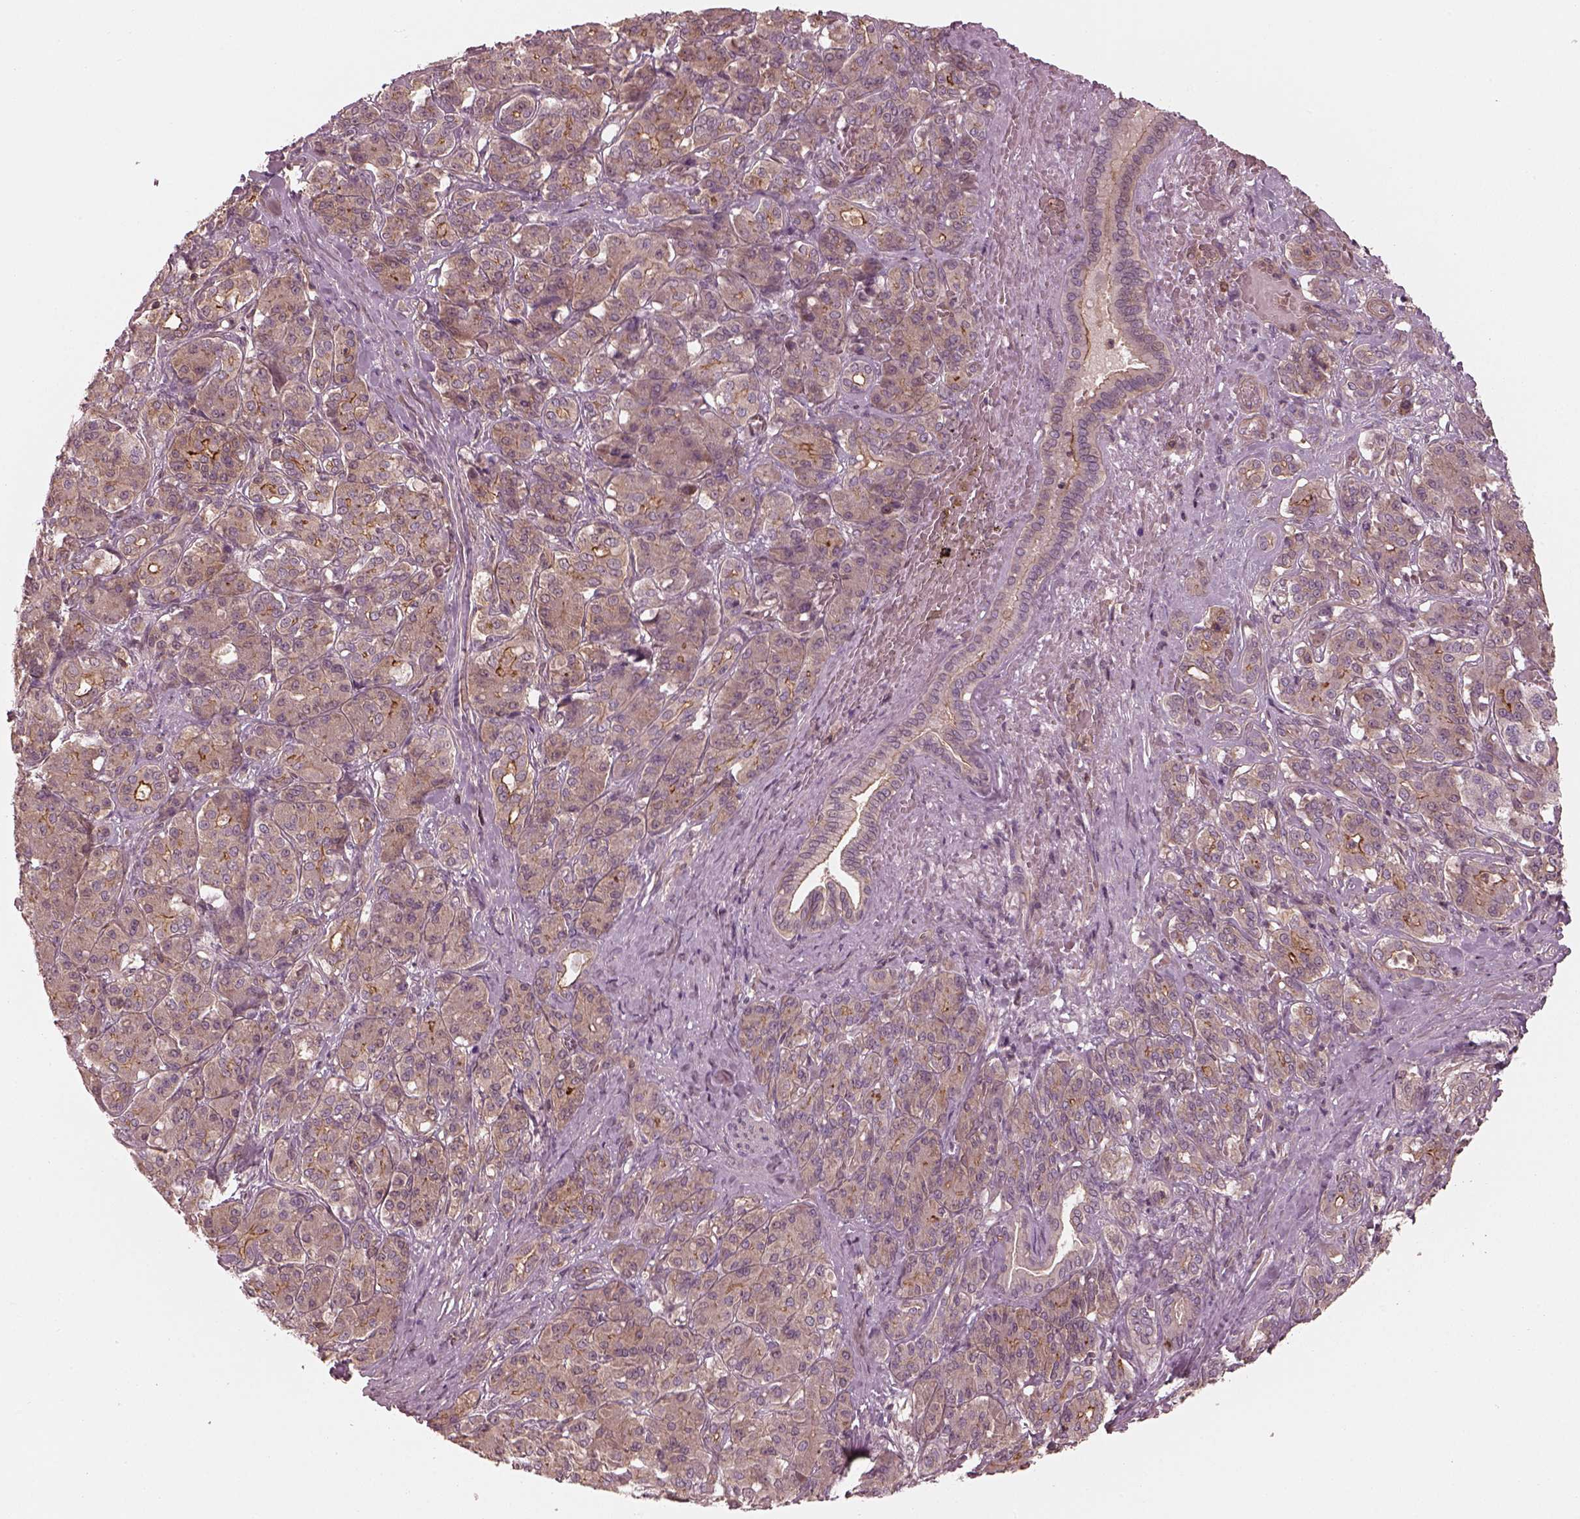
{"staining": {"intensity": "strong", "quantity": "25%-75%", "location": "cytoplasmic/membranous"}, "tissue": "pancreatic cancer", "cell_type": "Tumor cells", "image_type": "cancer", "snomed": [{"axis": "morphology", "description": "Normal tissue, NOS"}, {"axis": "morphology", "description": "Inflammation, NOS"}, {"axis": "morphology", "description": "Adenocarcinoma, NOS"}, {"axis": "topography", "description": "Pancreas"}], "caption": "Strong cytoplasmic/membranous protein positivity is seen in approximately 25%-75% of tumor cells in pancreatic adenocarcinoma. (IHC, brightfield microscopy, high magnification).", "gene": "FAM107B", "patient": {"sex": "male", "age": 57}}